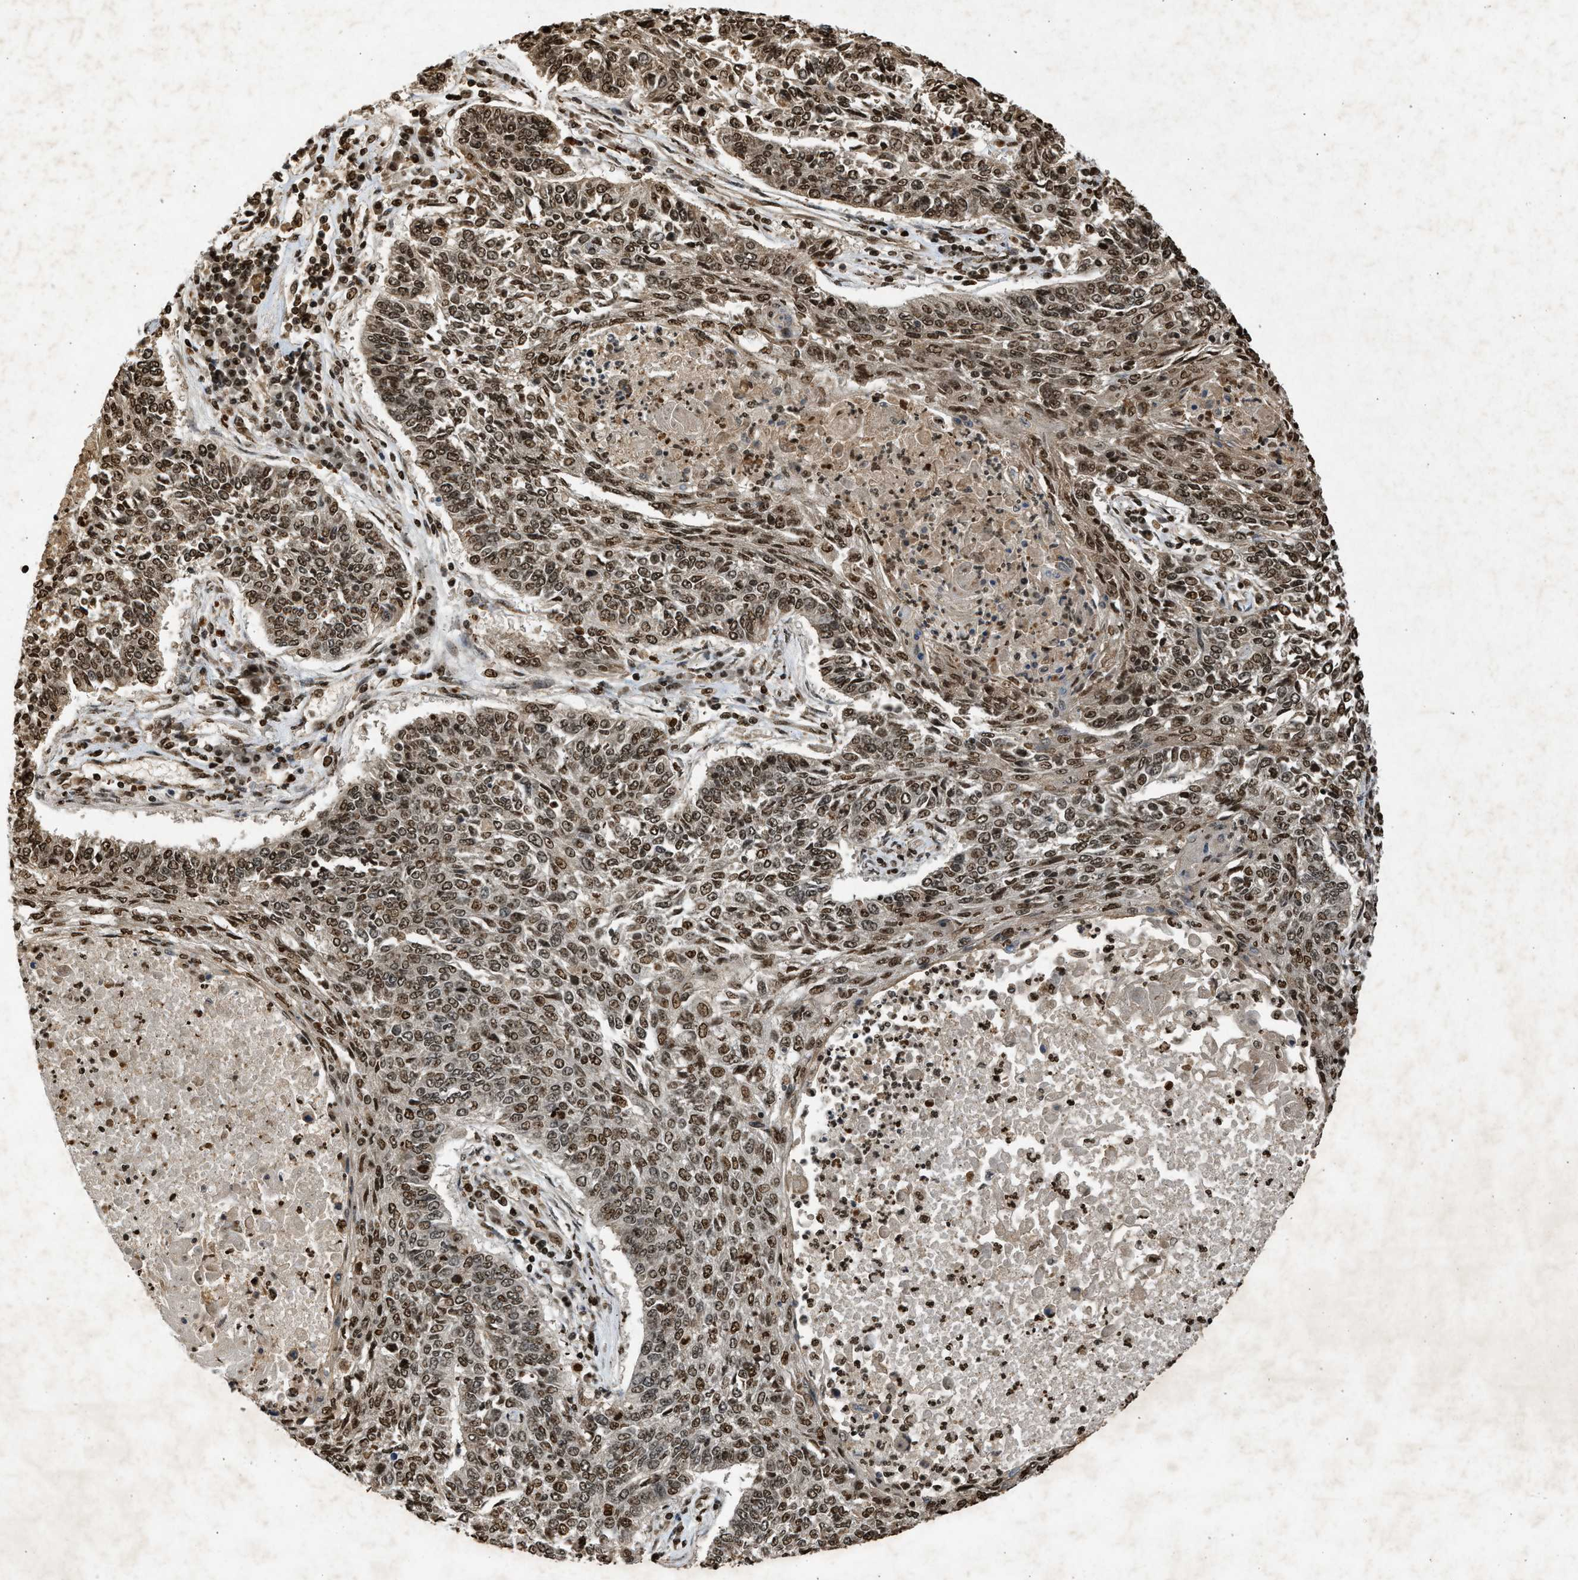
{"staining": {"intensity": "moderate", "quantity": ">75%", "location": "cytoplasmic/membranous,nuclear"}, "tissue": "lung cancer", "cell_type": "Tumor cells", "image_type": "cancer", "snomed": [{"axis": "morphology", "description": "Normal tissue, NOS"}, {"axis": "morphology", "description": "Squamous cell carcinoma, NOS"}, {"axis": "topography", "description": "Cartilage tissue"}, {"axis": "topography", "description": "Bronchus"}, {"axis": "topography", "description": "Lung"}], "caption": "A photomicrograph of lung squamous cell carcinoma stained for a protein demonstrates moderate cytoplasmic/membranous and nuclear brown staining in tumor cells. The protein of interest is shown in brown color, while the nuclei are stained blue.", "gene": "TFDP2", "patient": {"sex": "female", "age": 49}}